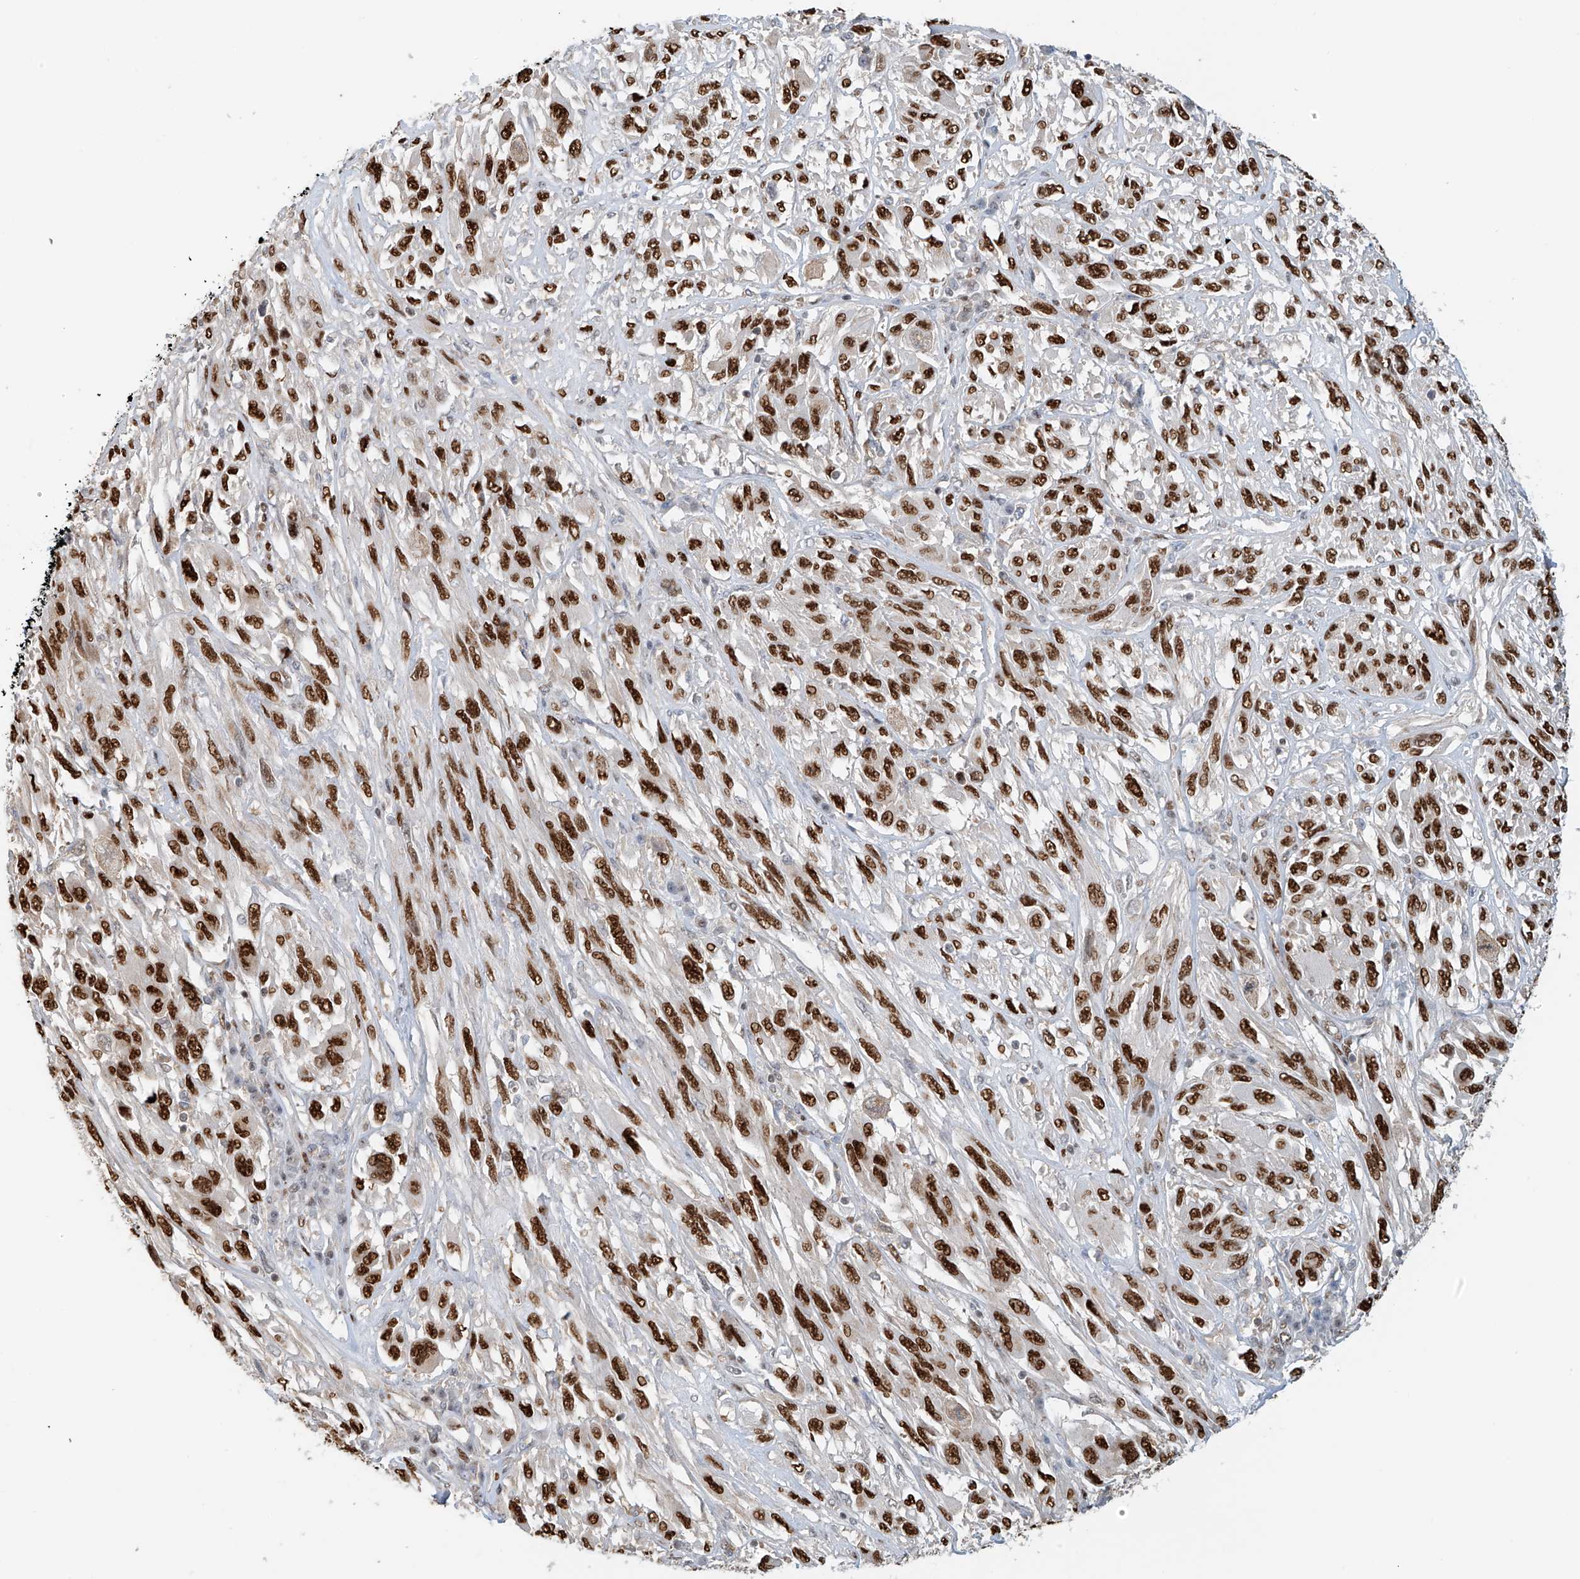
{"staining": {"intensity": "strong", "quantity": ">75%", "location": "nuclear"}, "tissue": "melanoma", "cell_type": "Tumor cells", "image_type": "cancer", "snomed": [{"axis": "morphology", "description": "Malignant melanoma, NOS"}, {"axis": "topography", "description": "Skin"}], "caption": "Tumor cells demonstrate high levels of strong nuclear positivity in about >75% of cells in malignant melanoma.", "gene": "ZNF514", "patient": {"sex": "female", "age": 91}}